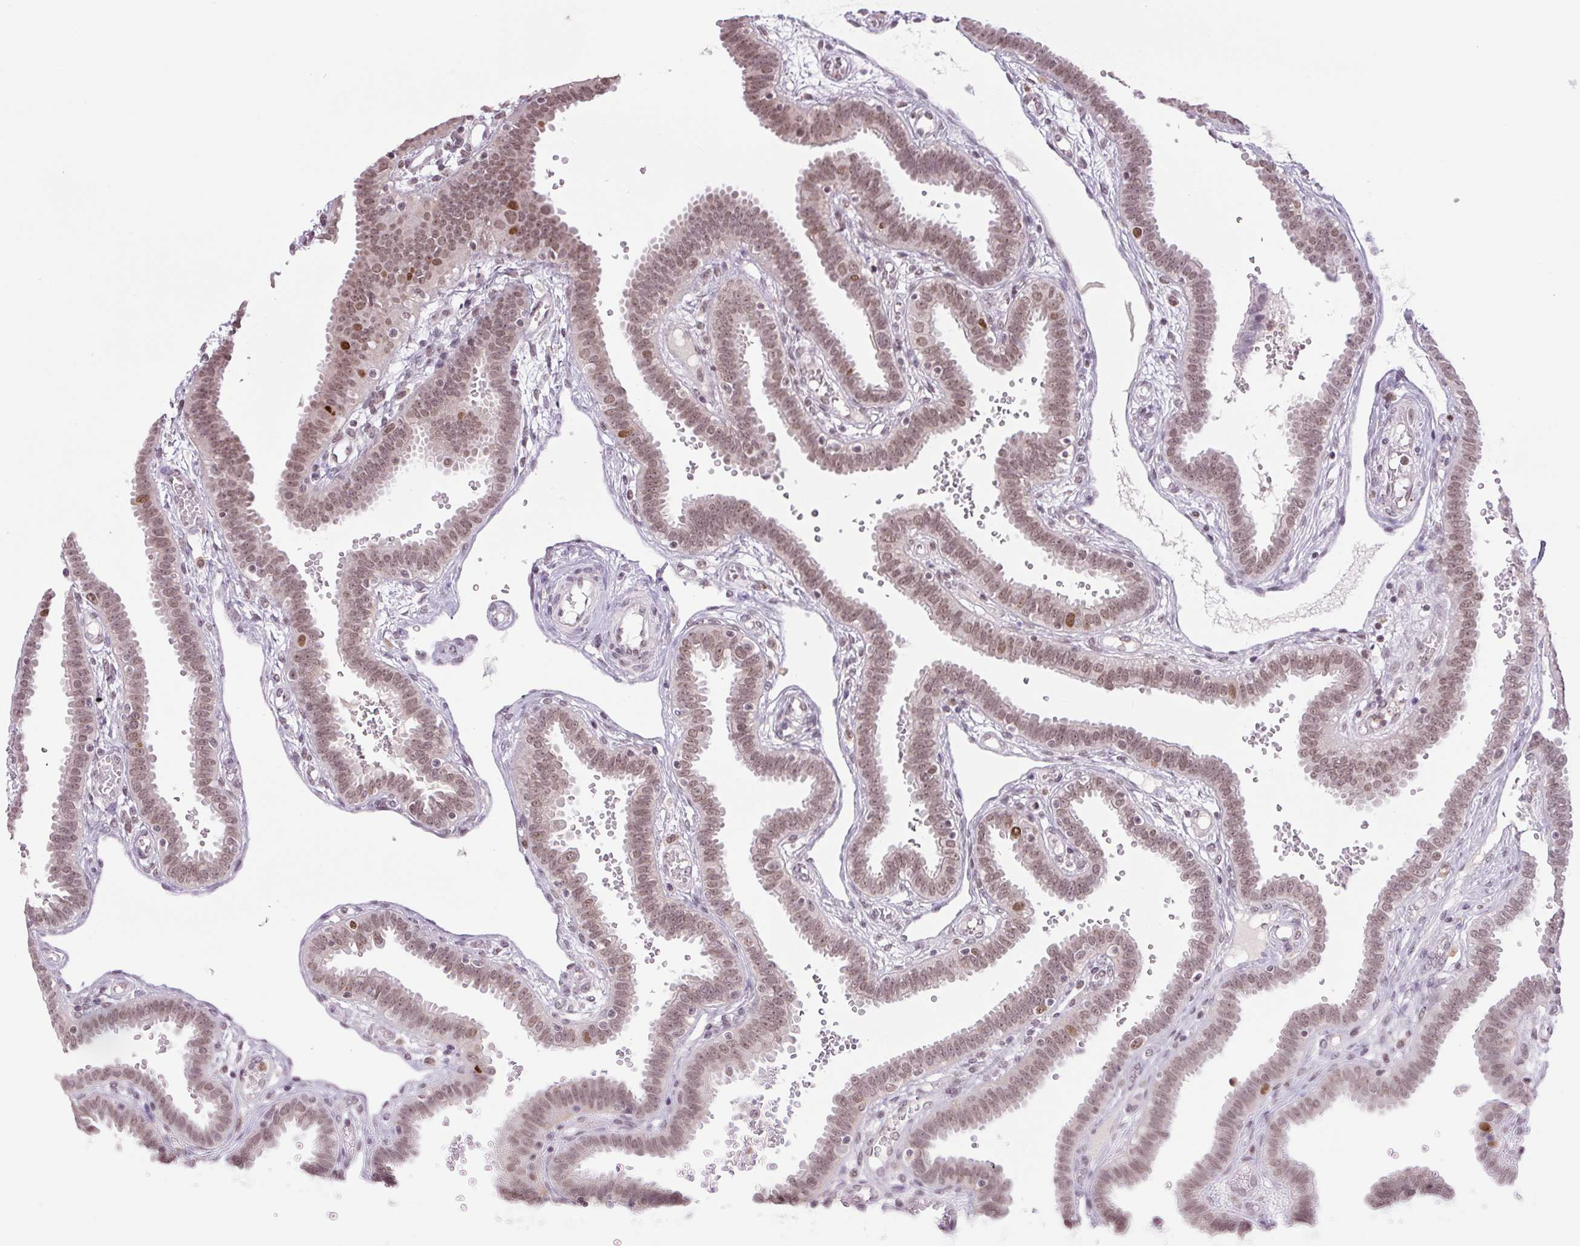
{"staining": {"intensity": "moderate", "quantity": ">75%", "location": "cytoplasmic/membranous,nuclear"}, "tissue": "fallopian tube", "cell_type": "Glandular cells", "image_type": "normal", "snomed": [{"axis": "morphology", "description": "Normal tissue, NOS"}, {"axis": "topography", "description": "Fallopian tube"}], "caption": "Fallopian tube stained with a protein marker exhibits moderate staining in glandular cells.", "gene": "SMIM6", "patient": {"sex": "female", "age": 37}}